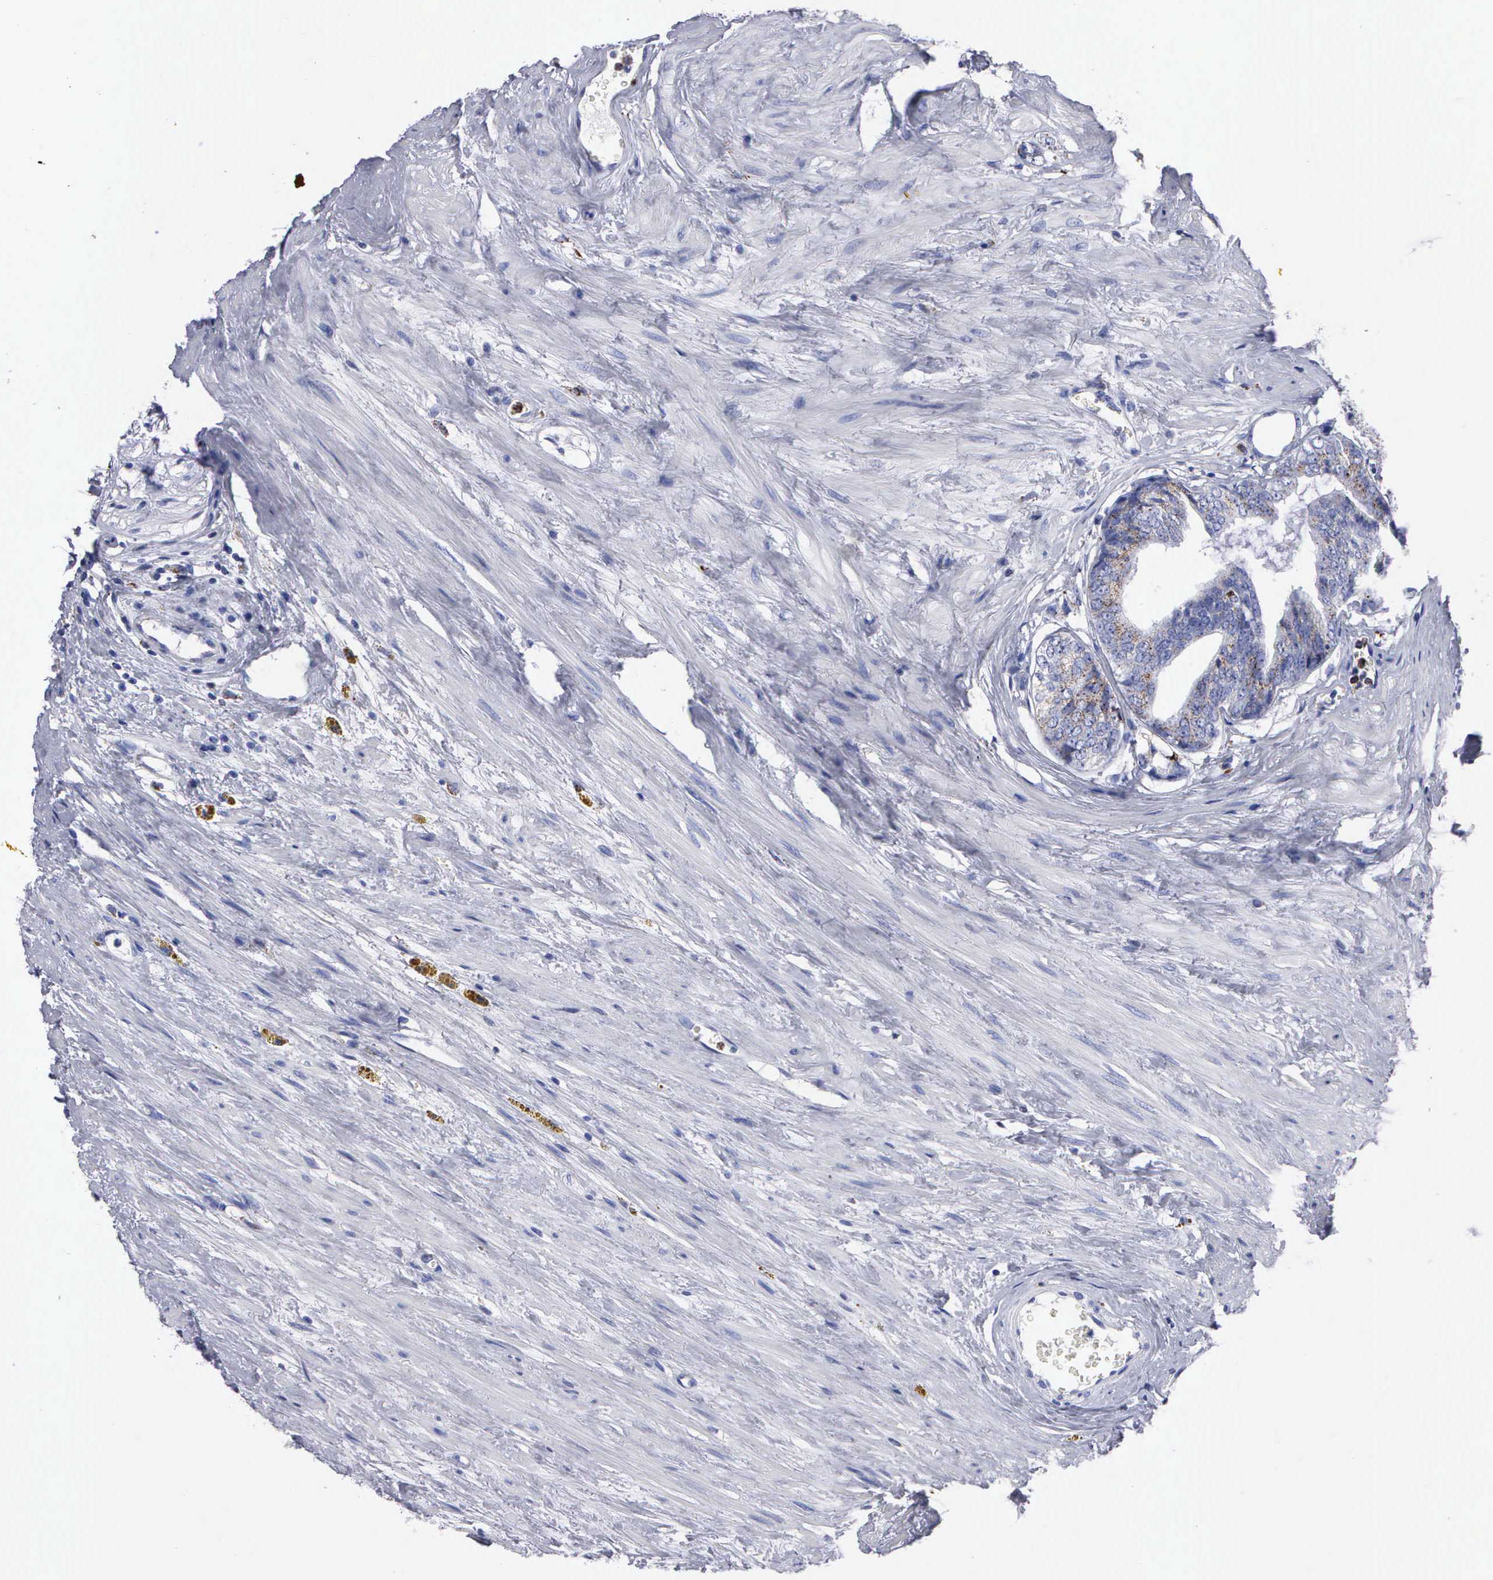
{"staining": {"intensity": "weak", "quantity": "25%-75%", "location": "cytoplasmic/membranous"}, "tissue": "prostate cancer", "cell_type": "Tumor cells", "image_type": "cancer", "snomed": [{"axis": "morphology", "description": "Adenocarcinoma, Medium grade"}, {"axis": "topography", "description": "Prostate"}], "caption": "Tumor cells demonstrate weak cytoplasmic/membranous staining in about 25%-75% of cells in adenocarcinoma (medium-grade) (prostate). (brown staining indicates protein expression, while blue staining denotes nuclei).", "gene": "CTSH", "patient": {"sex": "male", "age": 79}}